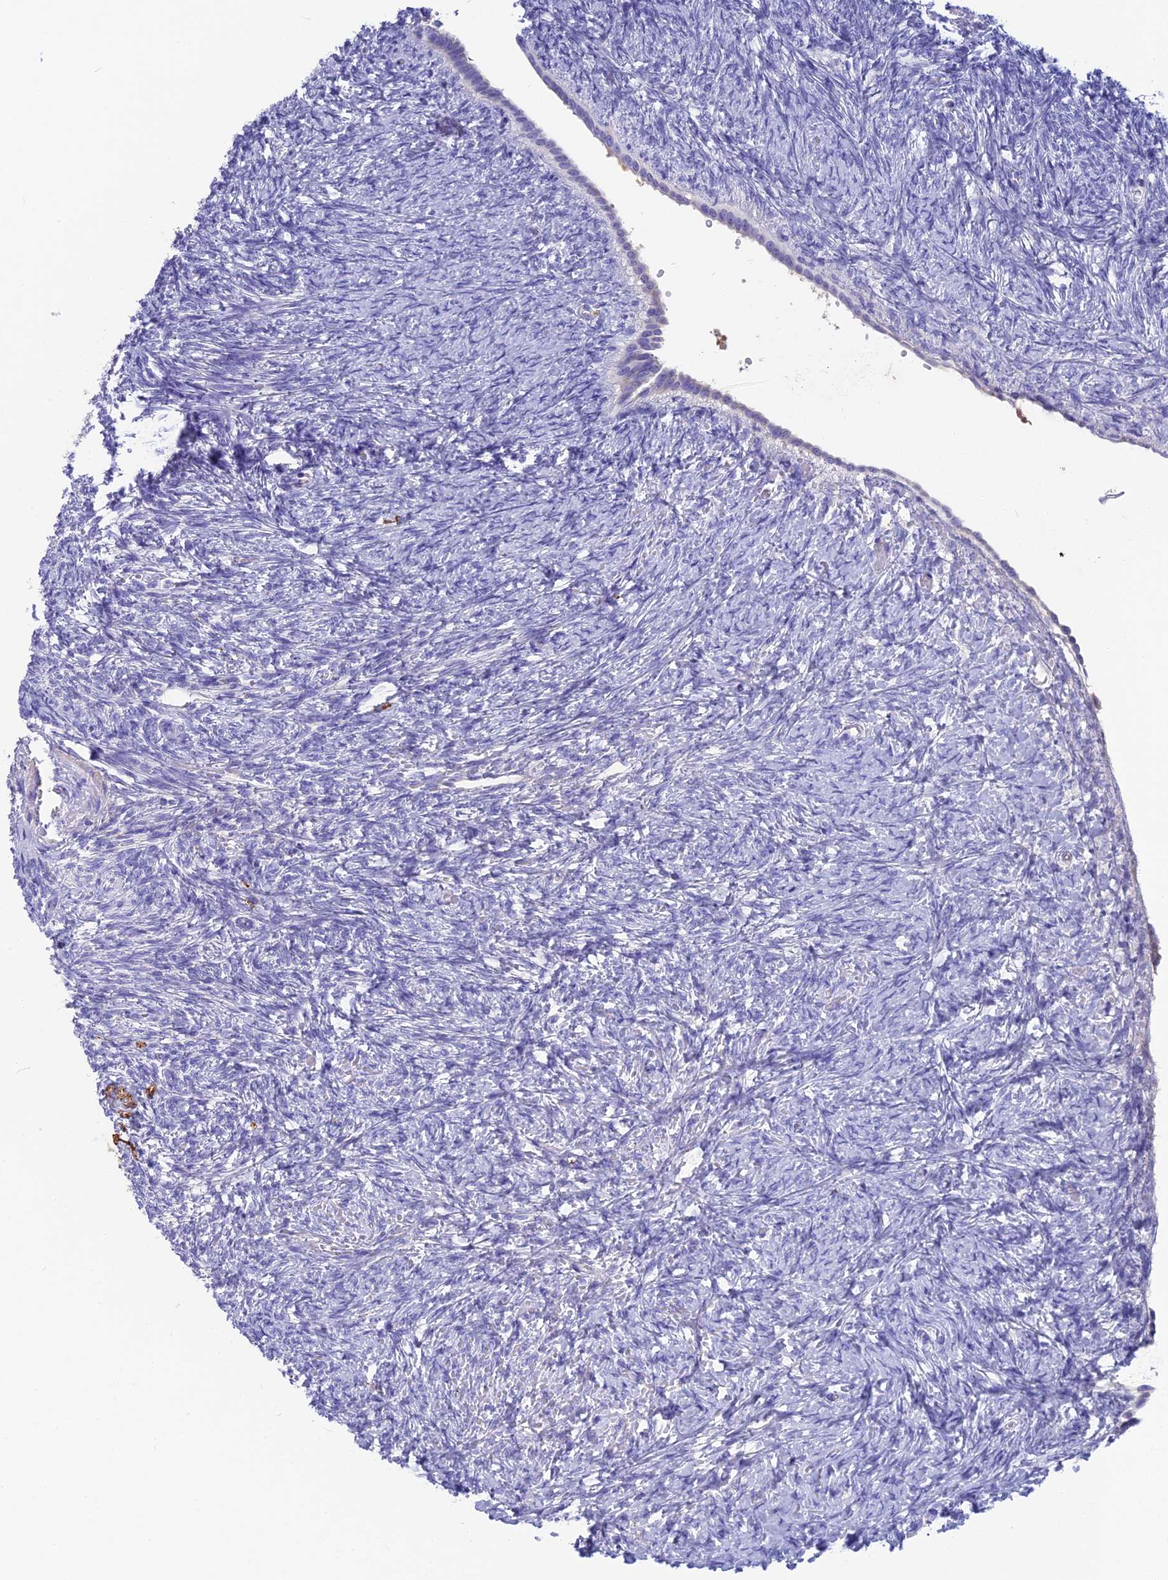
{"staining": {"intensity": "negative", "quantity": "none", "location": "none"}, "tissue": "ovary", "cell_type": "Ovarian stroma cells", "image_type": "normal", "snomed": [{"axis": "morphology", "description": "Normal tissue, NOS"}, {"axis": "topography", "description": "Ovary"}], "caption": "DAB immunohistochemical staining of unremarkable ovary exhibits no significant expression in ovarian stroma cells. The staining was performed using DAB (3,3'-diaminobenzidine) to visualize the protein expression in brown, while the nuclei were stained in blue with hematoxylin (Magnification: 20x).", "gene": "SNAP91", "patient": {"sex": "female", "age": 41}}